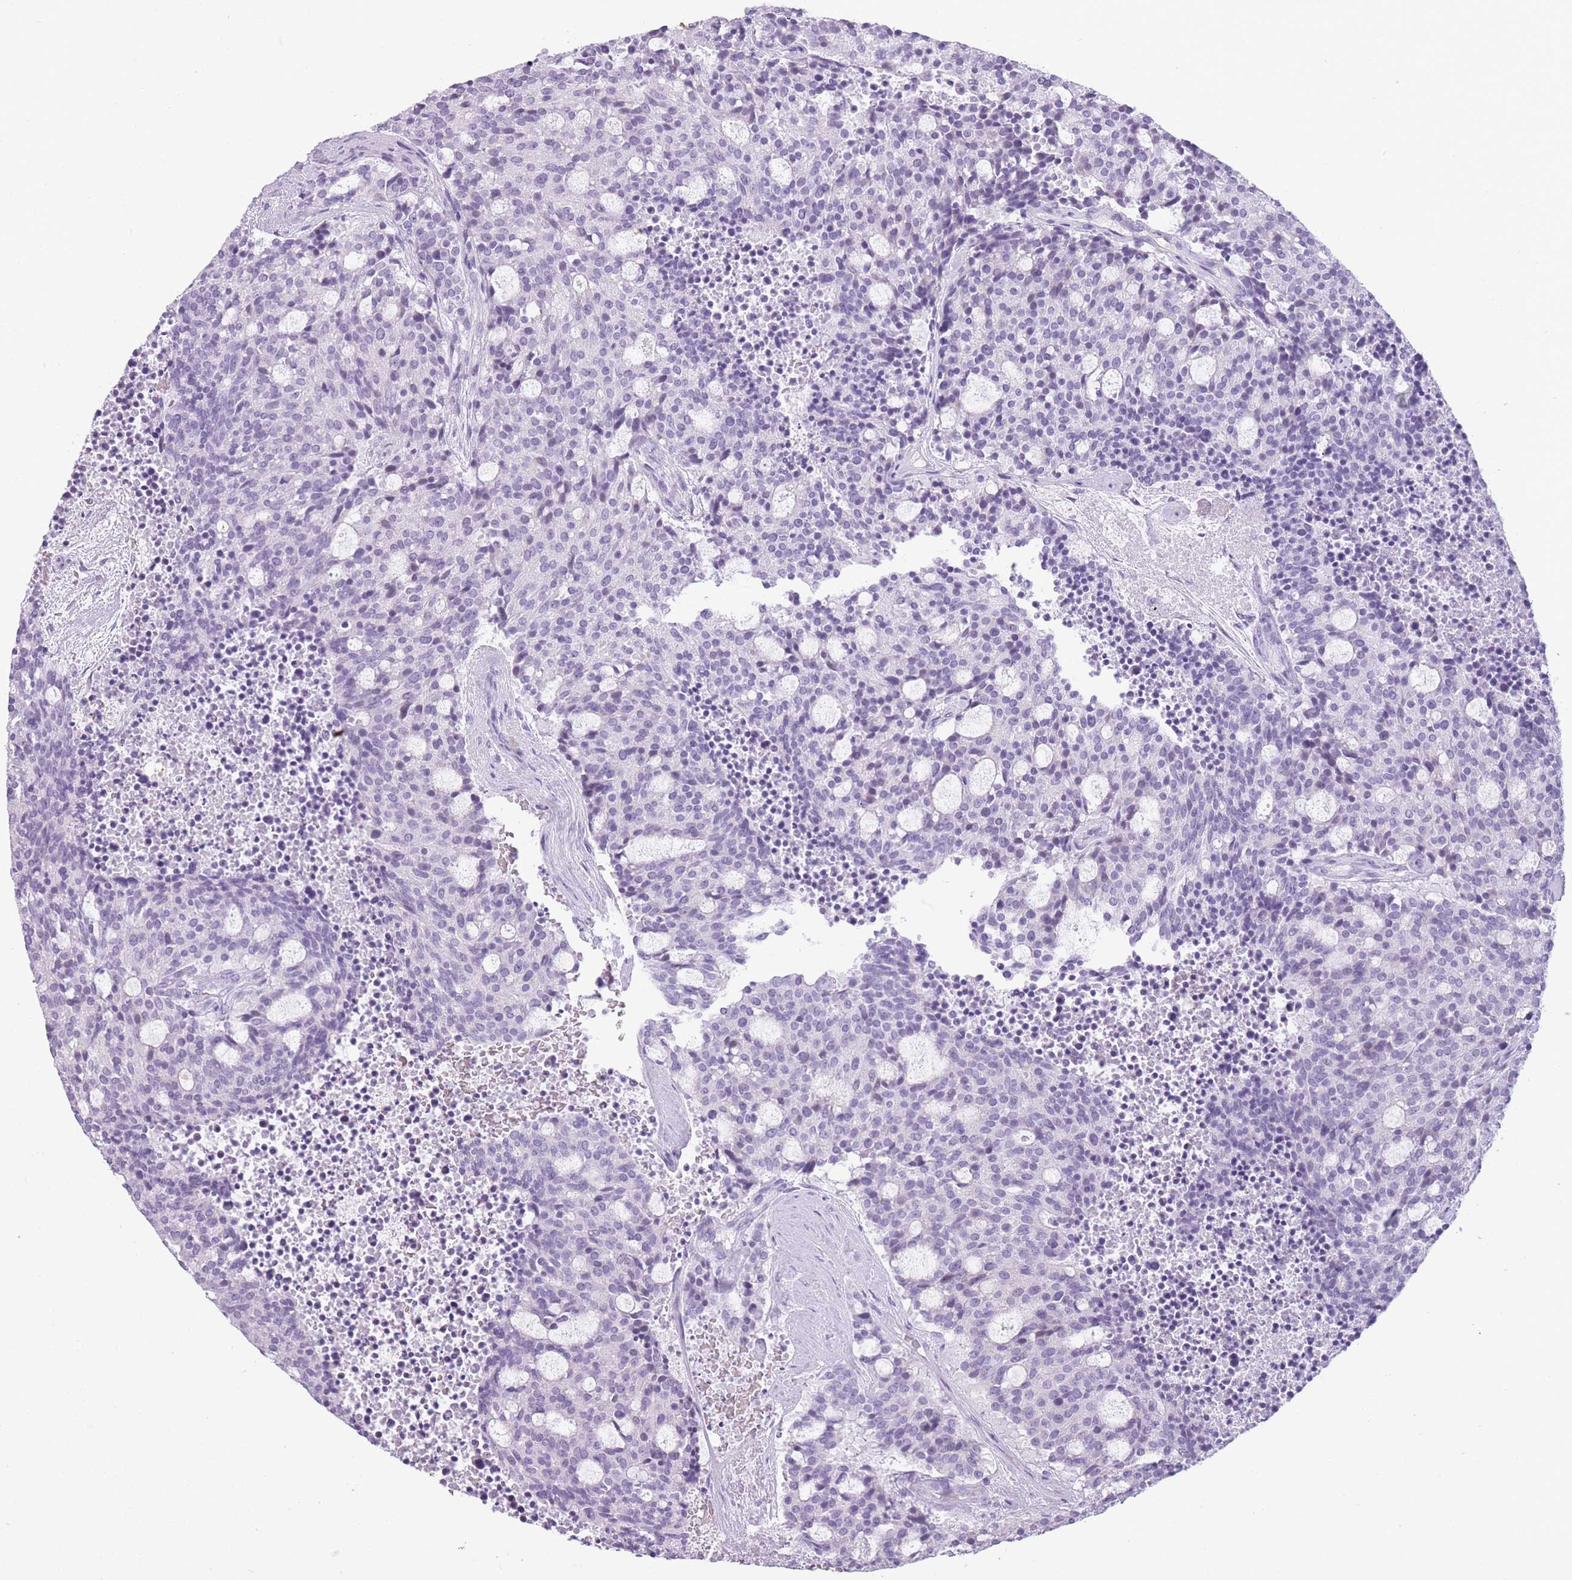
{"staining": {"intensity": "negative", "quantity": "none", "location": "none"}, "tissue": "carcinoid", "cell_type": "Tumor cells", "image_type": "cancer", "snomed": [{"axis": "morphology", "description": "Carcinoid, malignant, NOS"}, {"axis": "topography", "description": "Pancreas"}], "caption": "A histopathology image of carcinoid (malignant) stained for a protein demonstrates no brown staining in tumor cells.", "gene": "GOLGA6D", "patient": {"sex": "female", "age": 54}}